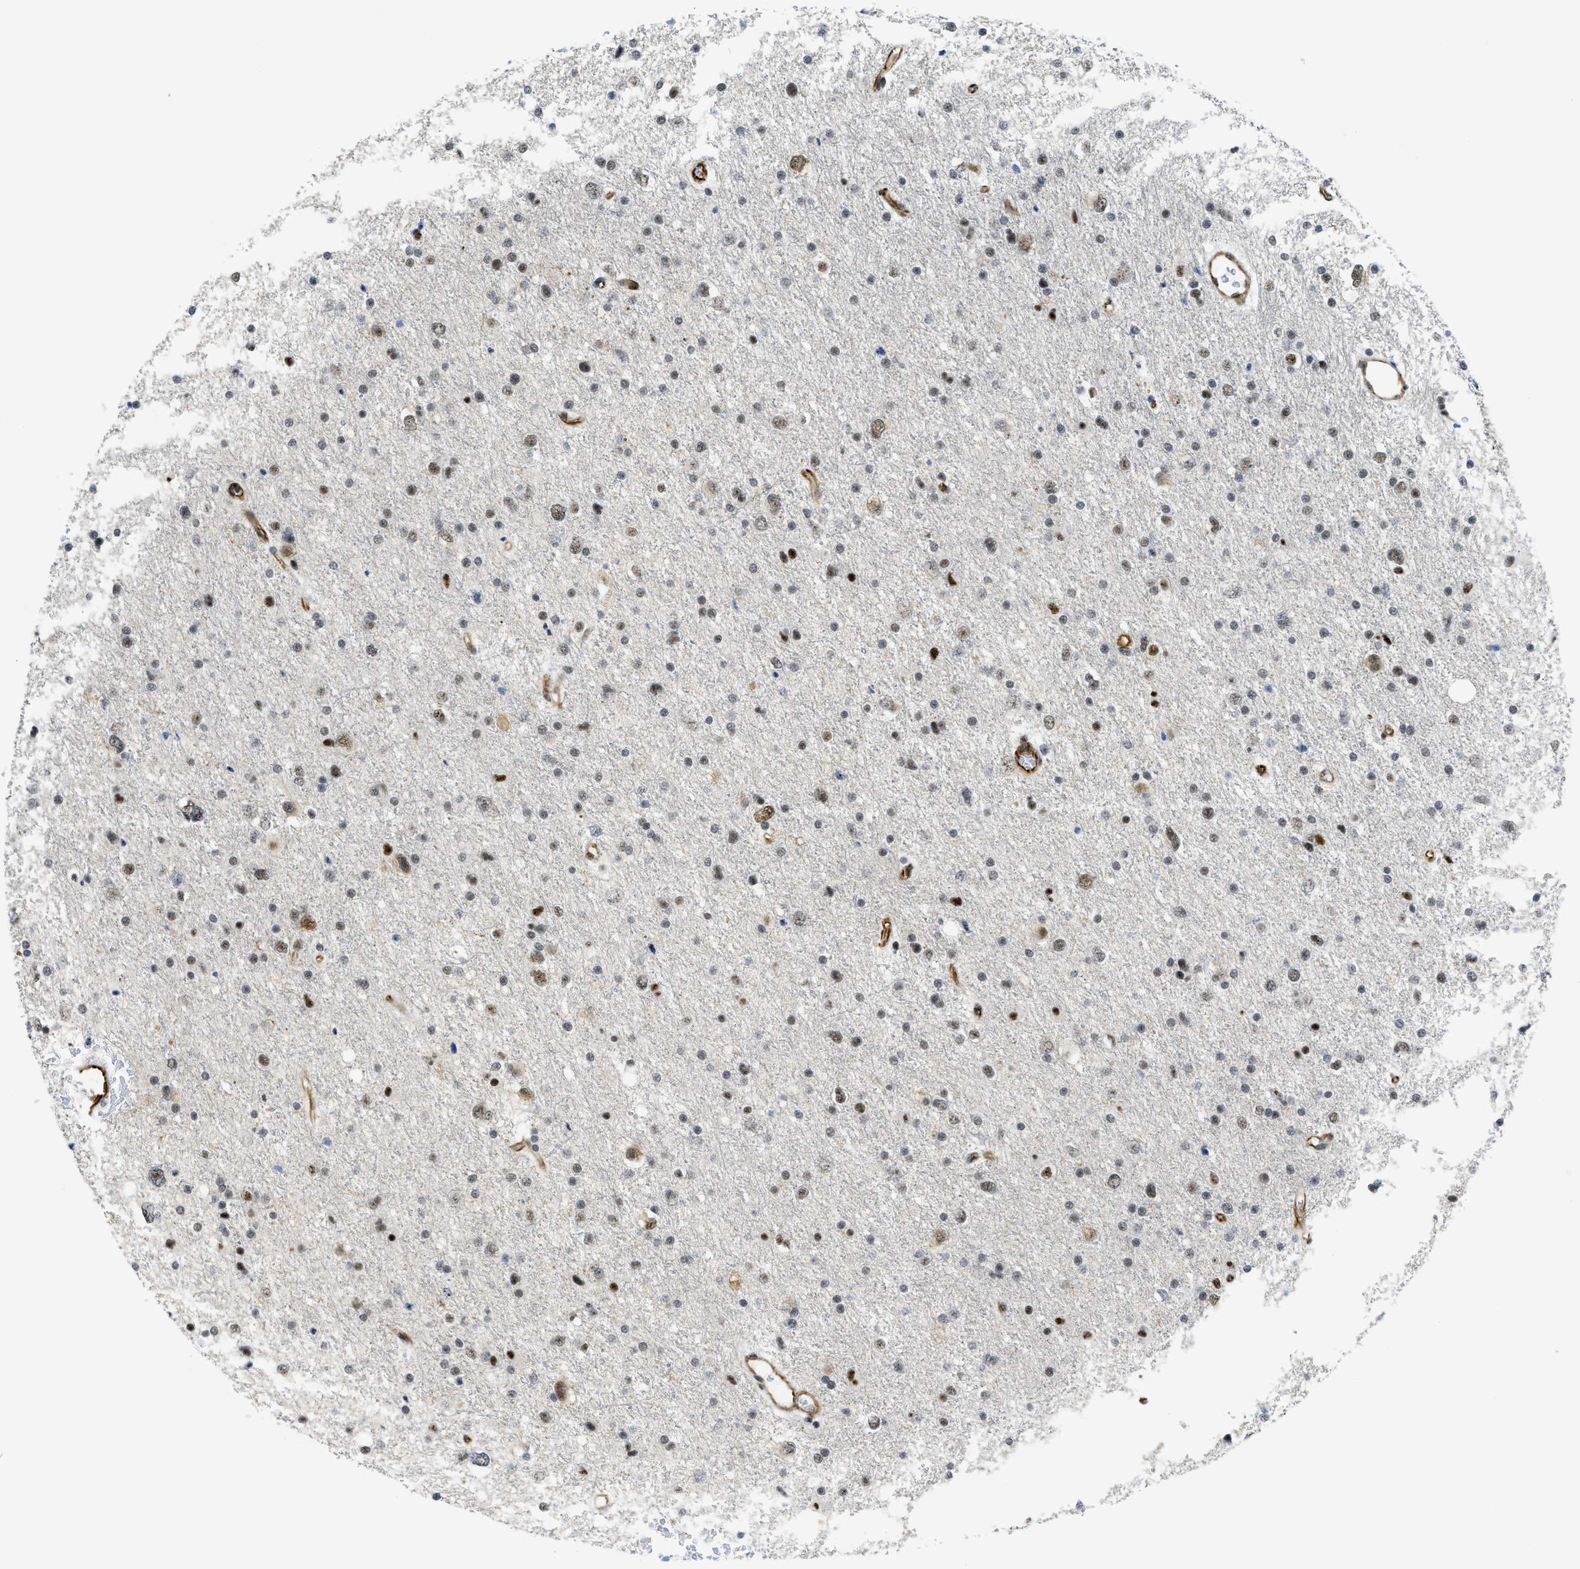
{"staining": {"intensity": "moderate", "quantity": ">75%", "location": "nuclear"}, "tissue": "glioma", "cell_type": "Tumor cells", "image_type": "cancer", "snomed": [{"axis": "morphology", "description": "Glioma, malignant, Low grade"}, {"axis": "topography", "description": "Brain"}], "caption": "This is a micrograph of immunohistochemistry (IHC) staining of glioma, which shows moderate positivity in the nuclear of tumor cells.", "gene": "LRRC8B", "patient": {"sex": "female", "age": 37}}